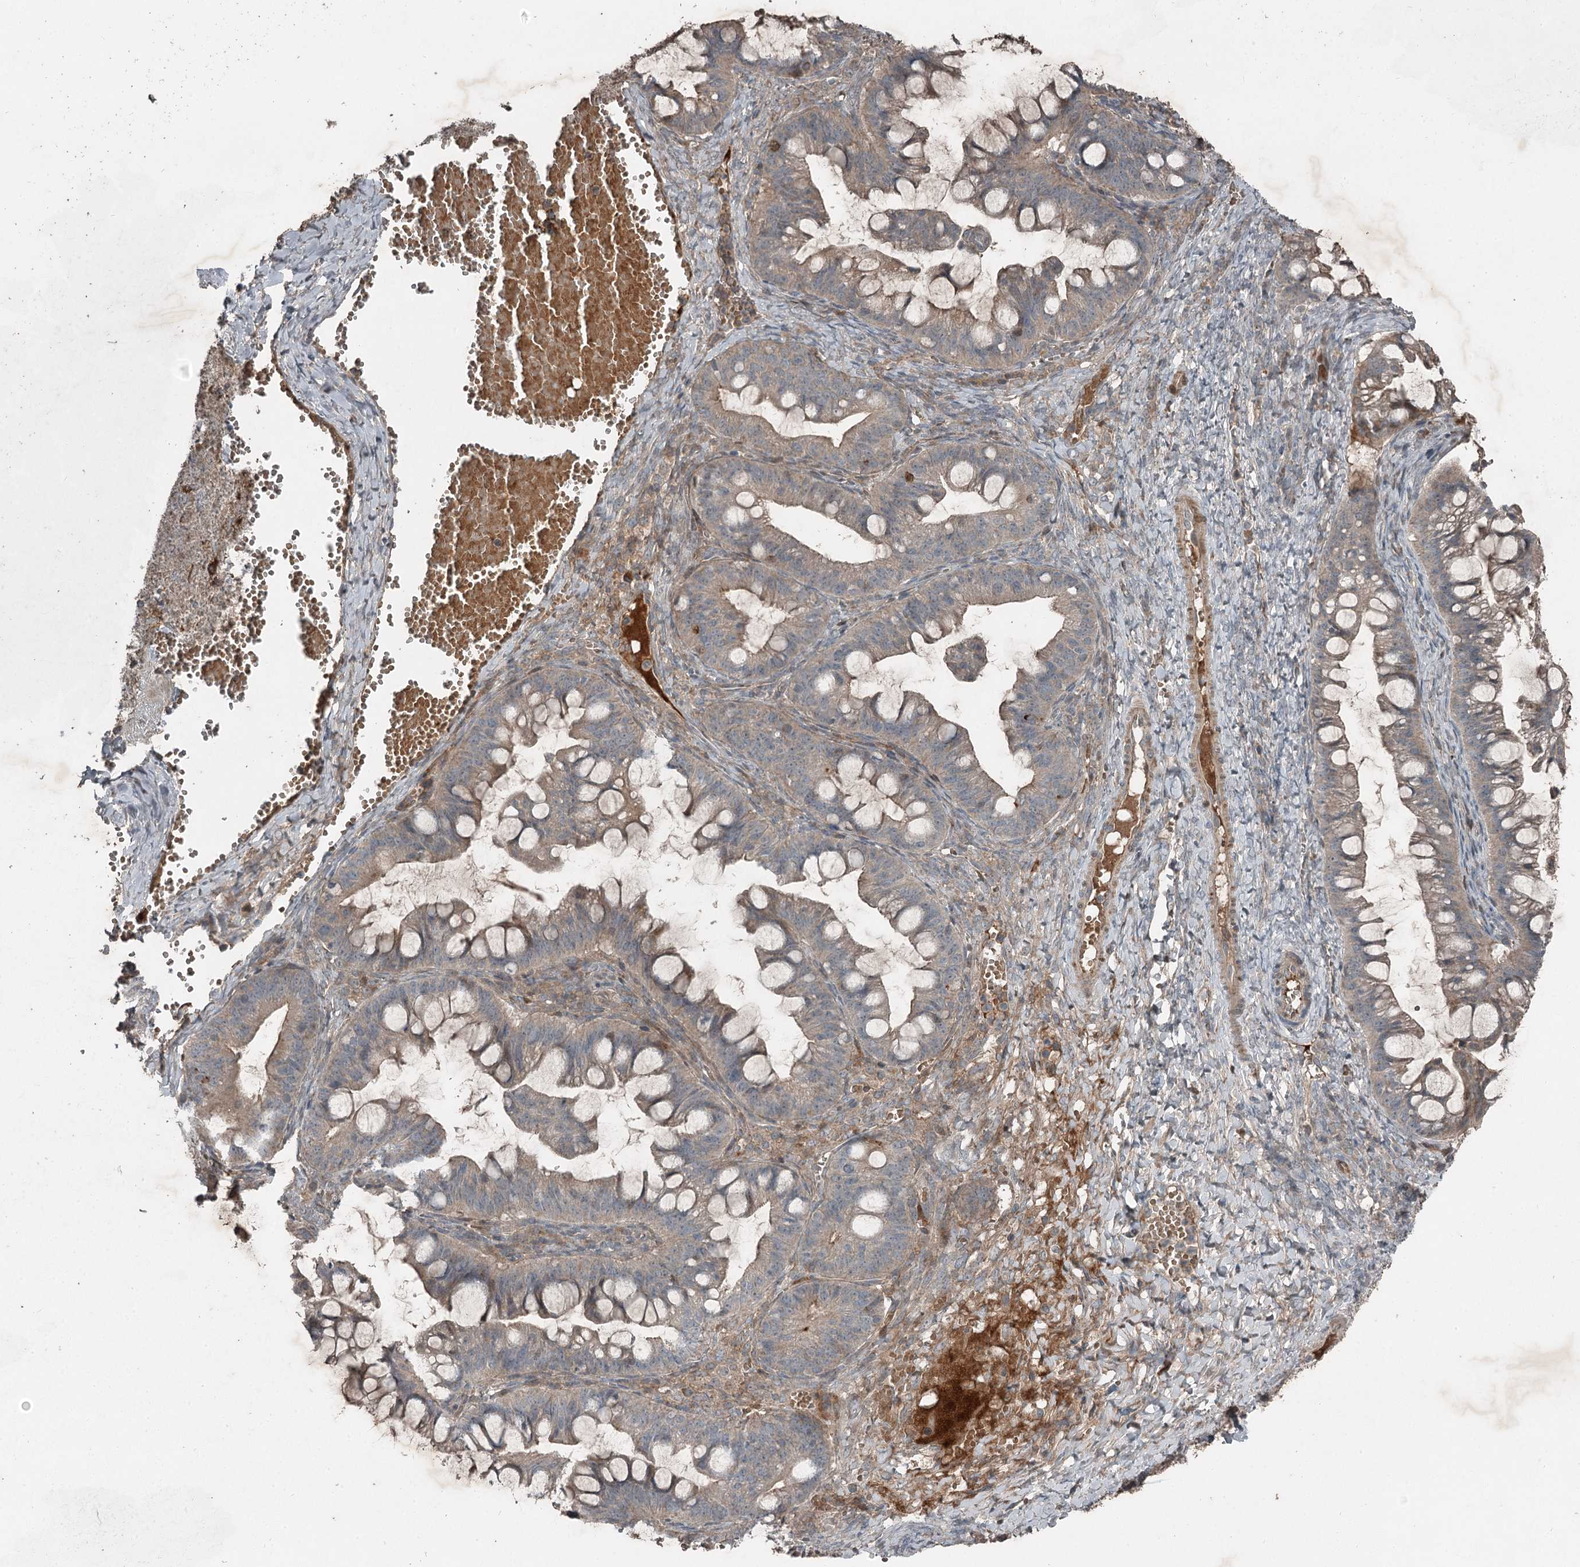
{"staining": {"intensity": "weak", "quantity": "25%-75%", "location": "cytoplasmic/membranous"}, "tissue": "ovarian cancer", "cell_type": "Tumor cells", "image_type": "cancer", "snomed": [{"axis": "morphology", "description": "Cystadenocarcinoma, mucinous, NOS"}, {"axis": "topography", "description": "Ovary"}], "caption": "Ovarian mucinous cystadenocarcinoma stained with a protein marker exhibits weak staining in tumor cells.", "gene": "SLC39A8", "patient": {"sex": "female", "age": 73}}